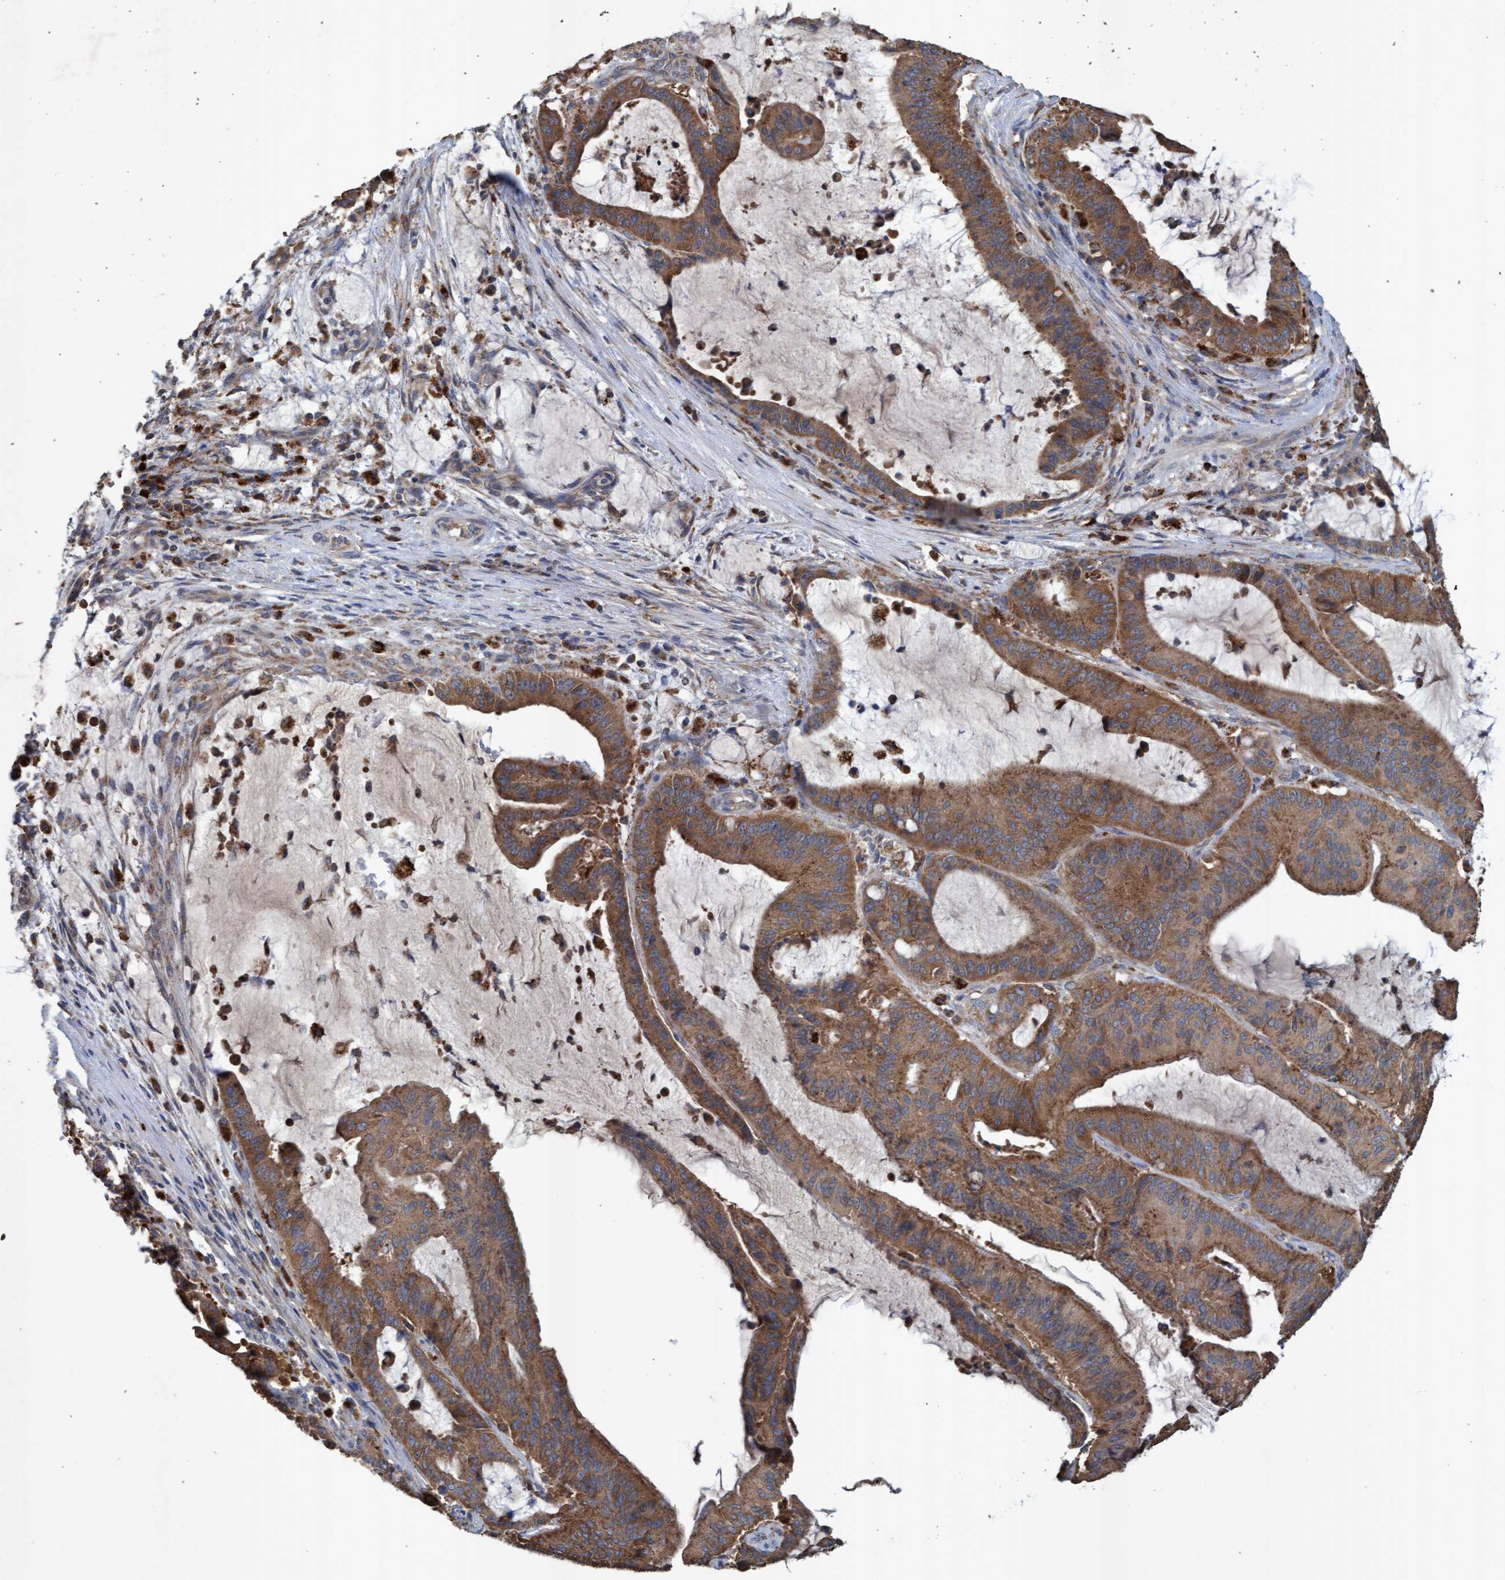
{"staining": {"intensity": "moderate", "quantity": ">75%", "location": "cytoplasmic/membranous"}, "tissue": "liver cancer", "cell_type": "Tumor cells", "image_type": "cancer", "snomed": [{"axis": "morphology", "description": "Normal tissue, NOS"}, {"axis": "morphology", "description": "Cholangiocarcinoma"}, {"axis": "topography", "description": "Liver"}, {"axis": "topography", "description": "Peripheral nerve tissue"}], "caption": "Liver cholangiocarcinoma stained for a protein (brown) shows moderate cytoplasmic/membranous positive positivity in approximately >75% of tumor cells.", "gene": "ATPAF2", "patient": {"sex": "female", "age": 73}}